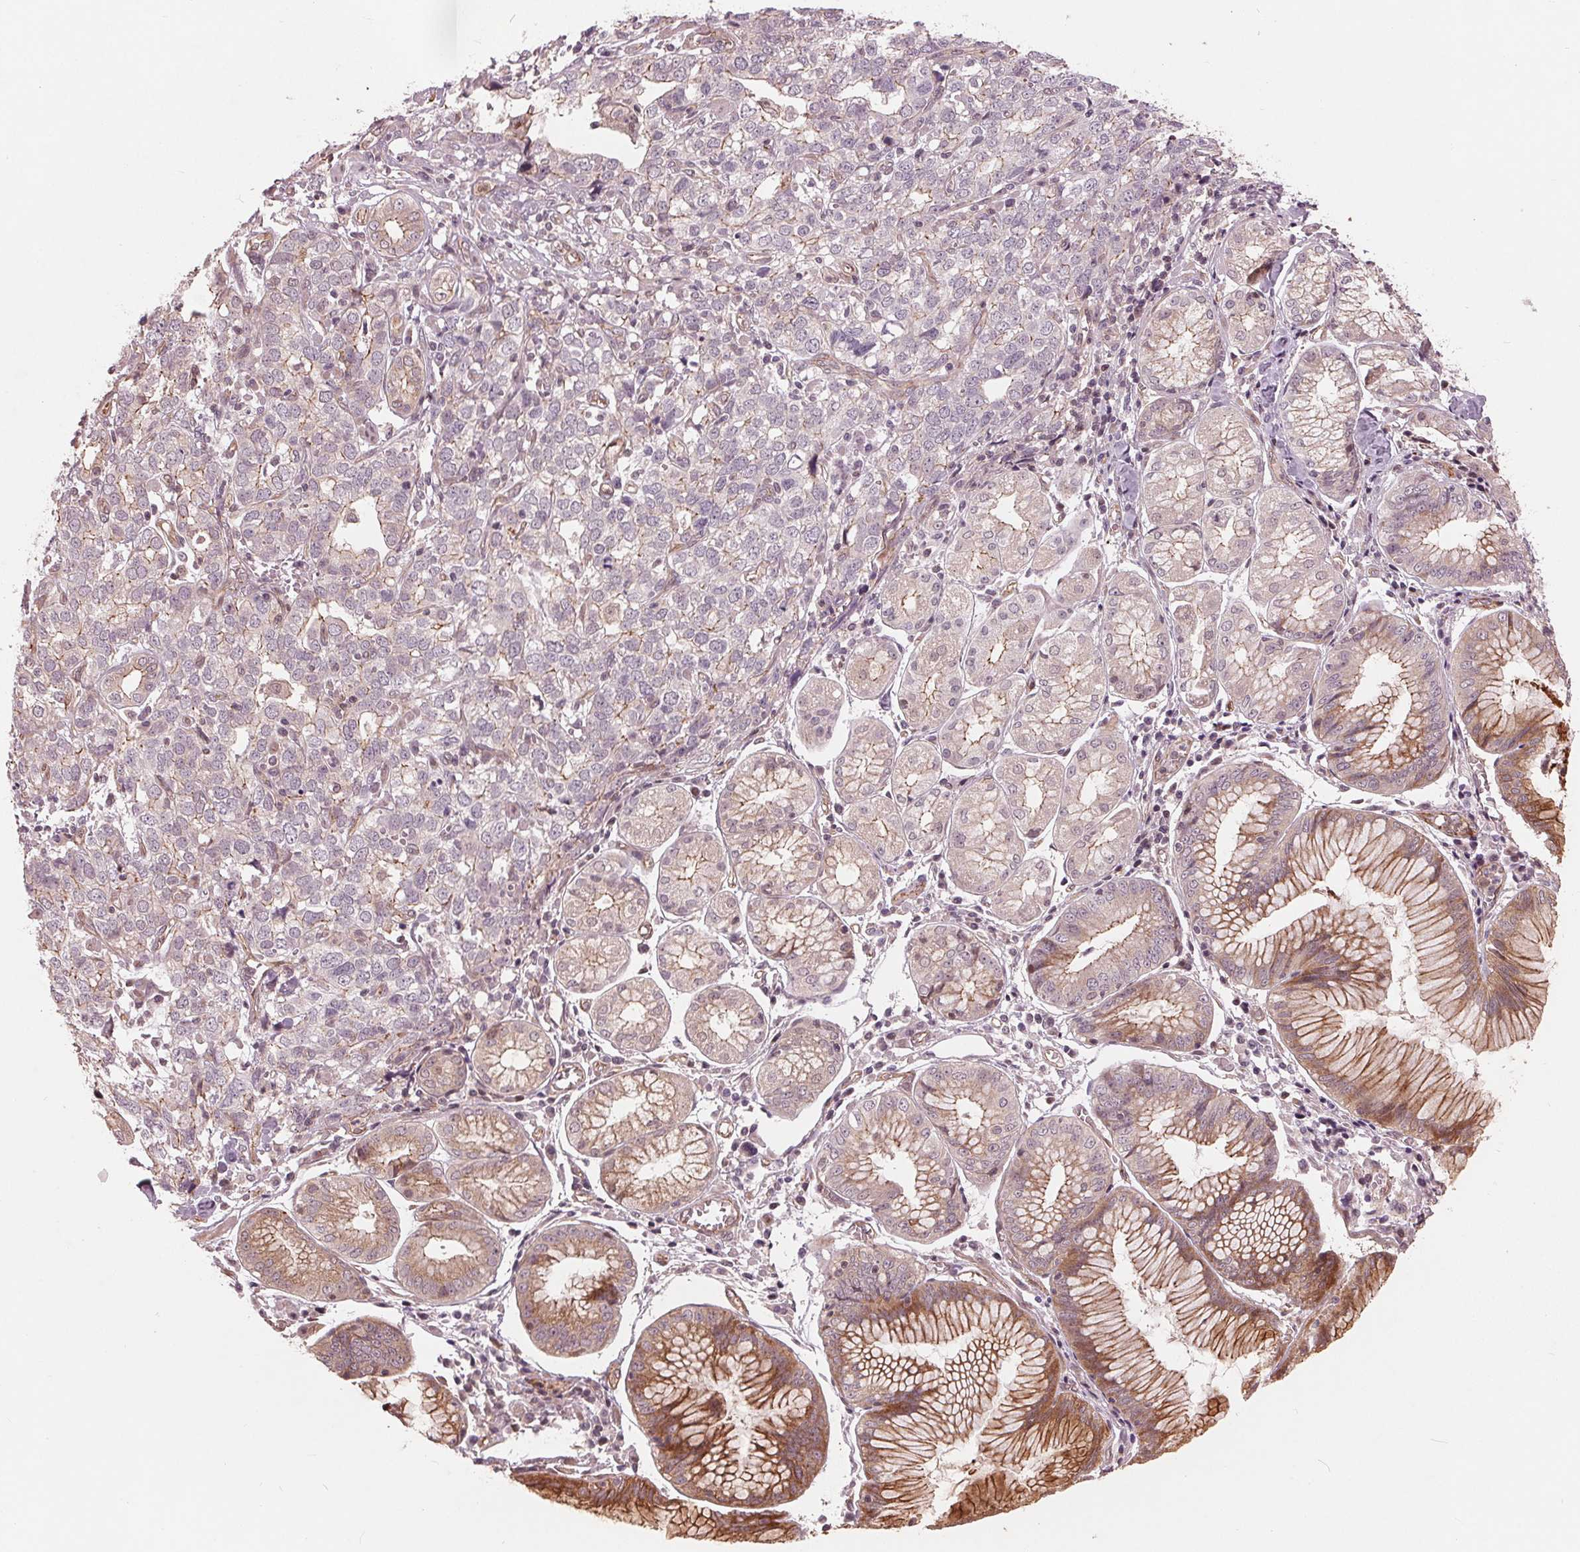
{"staining": {"intensity": "weak", "quantity": "<25%", "location": "cytoplasmic/membranous"}, "tissue": "stomach cancer", "cell_type": "Tumor cells", "image_type": "cancer", "snomed": [{"axis": "morphology", "description": "Adenocarcinoma, NOS"}, {"axis": "topography", "description": "Stomach, upper"}], "caption": "IHC of stomach cancer shows no staining in tumor cells.", "gene": "TXNIP", "patient": {"sex": "male", "age": 81}}